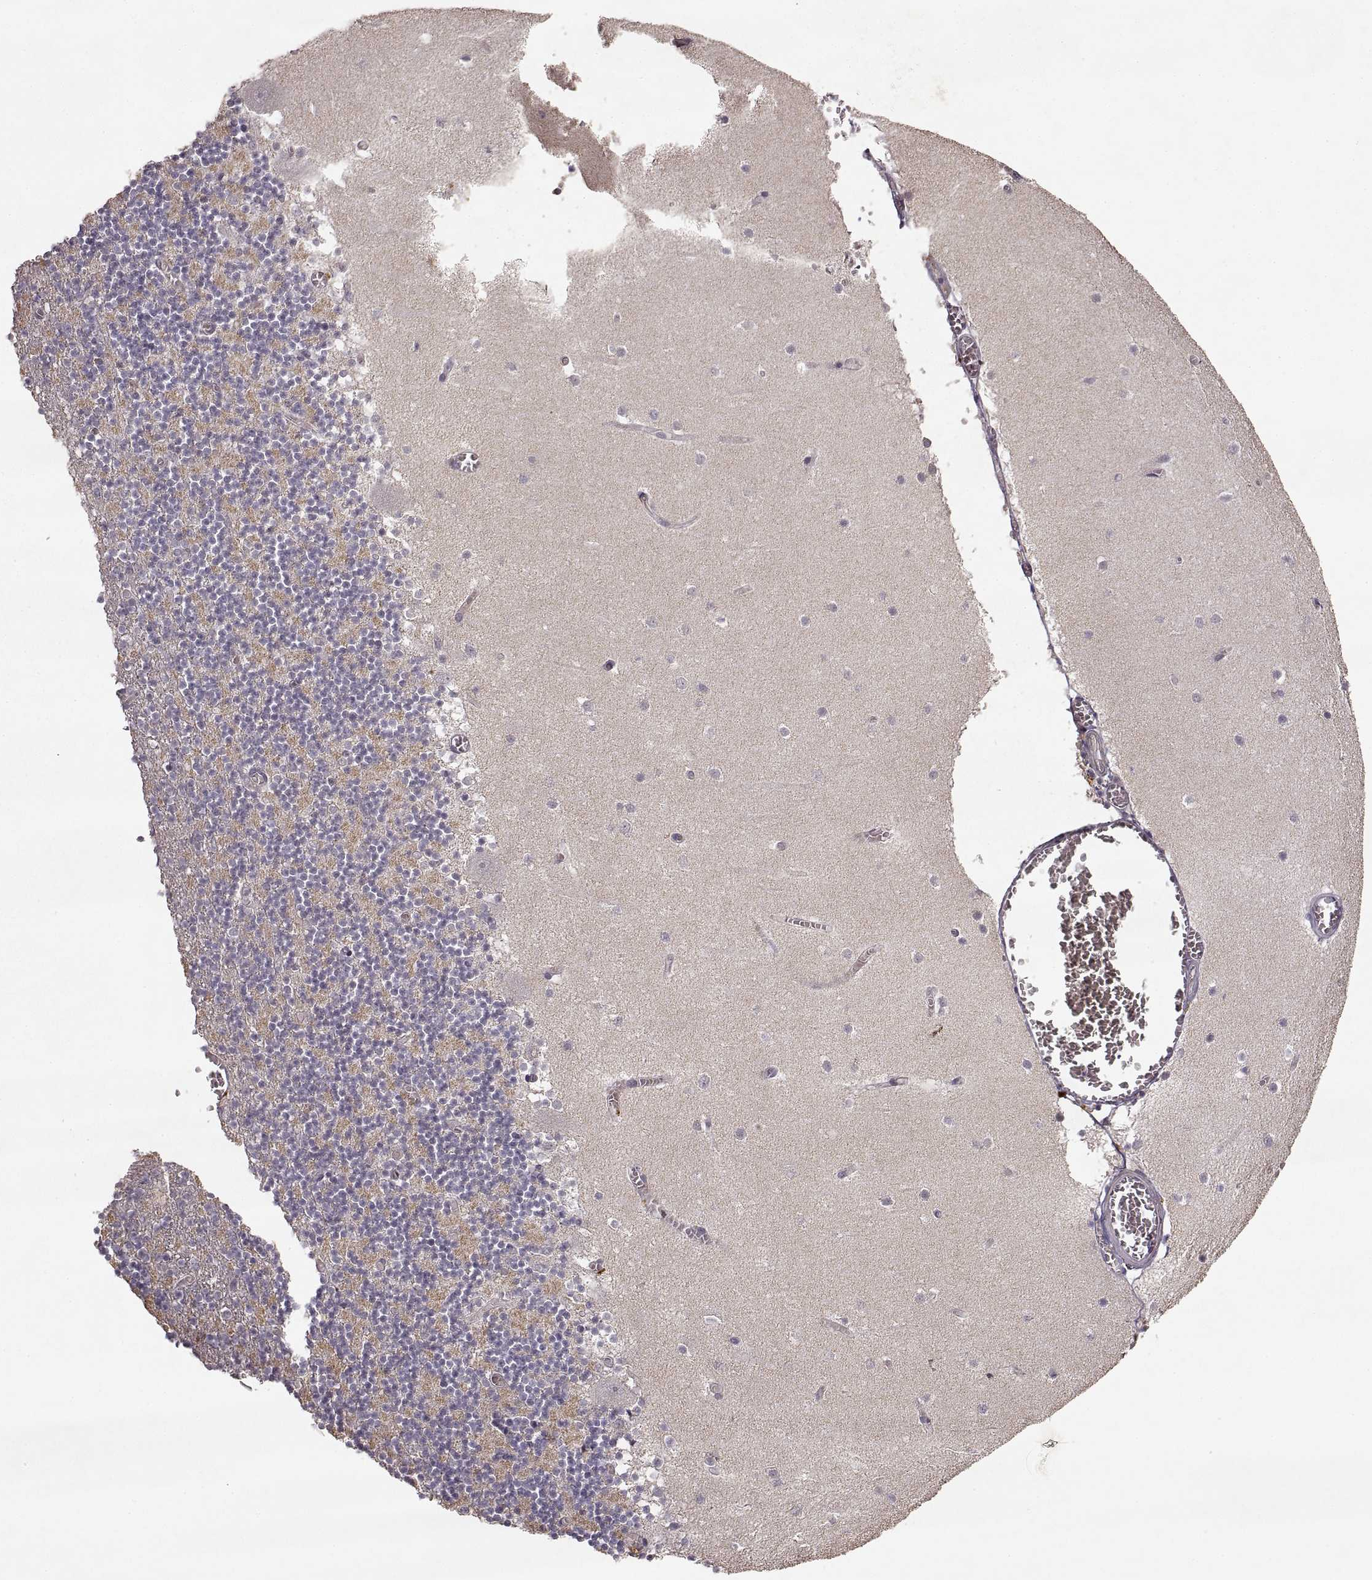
{"staining": {"intensity": "negative", "quantity": "none", "location": "none"}, "tissue": "cerebellum", "cell_type": "Cells in granular layer", "image_type": "normal", "snomed": [{"axis": "morphology", "description": "Normal tissue, NOS"}, {"axis": "topography", "description": "Cerebellum"}], "caption": "Immunohistochemistry photomicrograph of benign cerebellum: cerebellum stained with DAB (3,3'-diaminobenzidine) reveals no significant protein expression in cells in granular layer.", "gene": "LAMC2", "patient": {"sex": "female", "age": 28}}